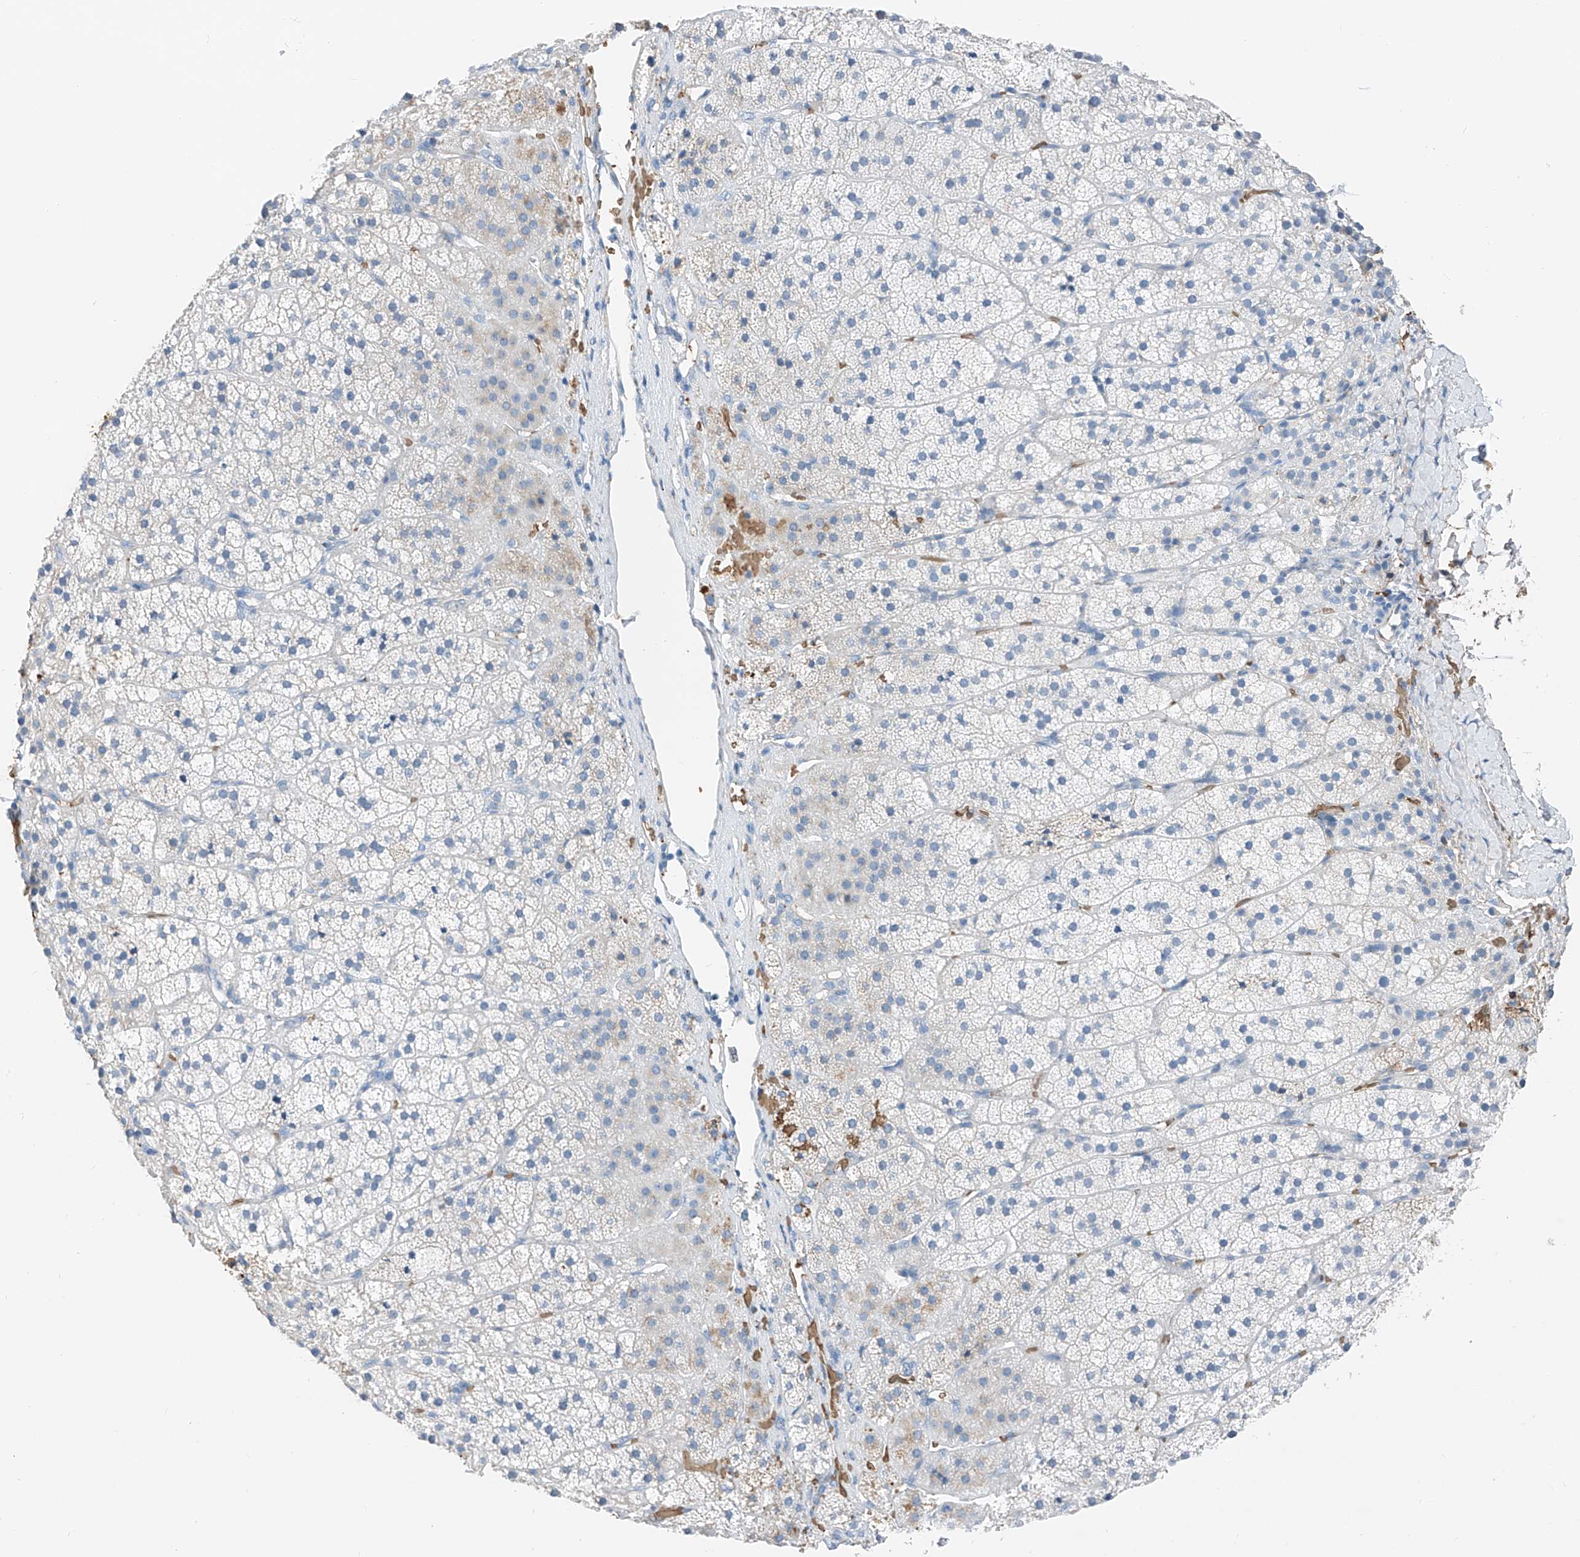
{"staining": {"intensity": "weak", "quantity": "<25%", "location": "cytoplasmic/membranous"}, "tissue": "adrenal gland", "cell_type": "Glandular cells", "image_type": "normal", "snomed": [{"axis": "morphology", "description": "Normal tissue, NOS"}, {"axis": "topography", "description": "Adrenal gland"}], "caption": "IHC of normal adrenal gland exhibits no positivity in glandular cells.", "gene": "PRSS23", "patient": {"sex": "female", "age": 44}}